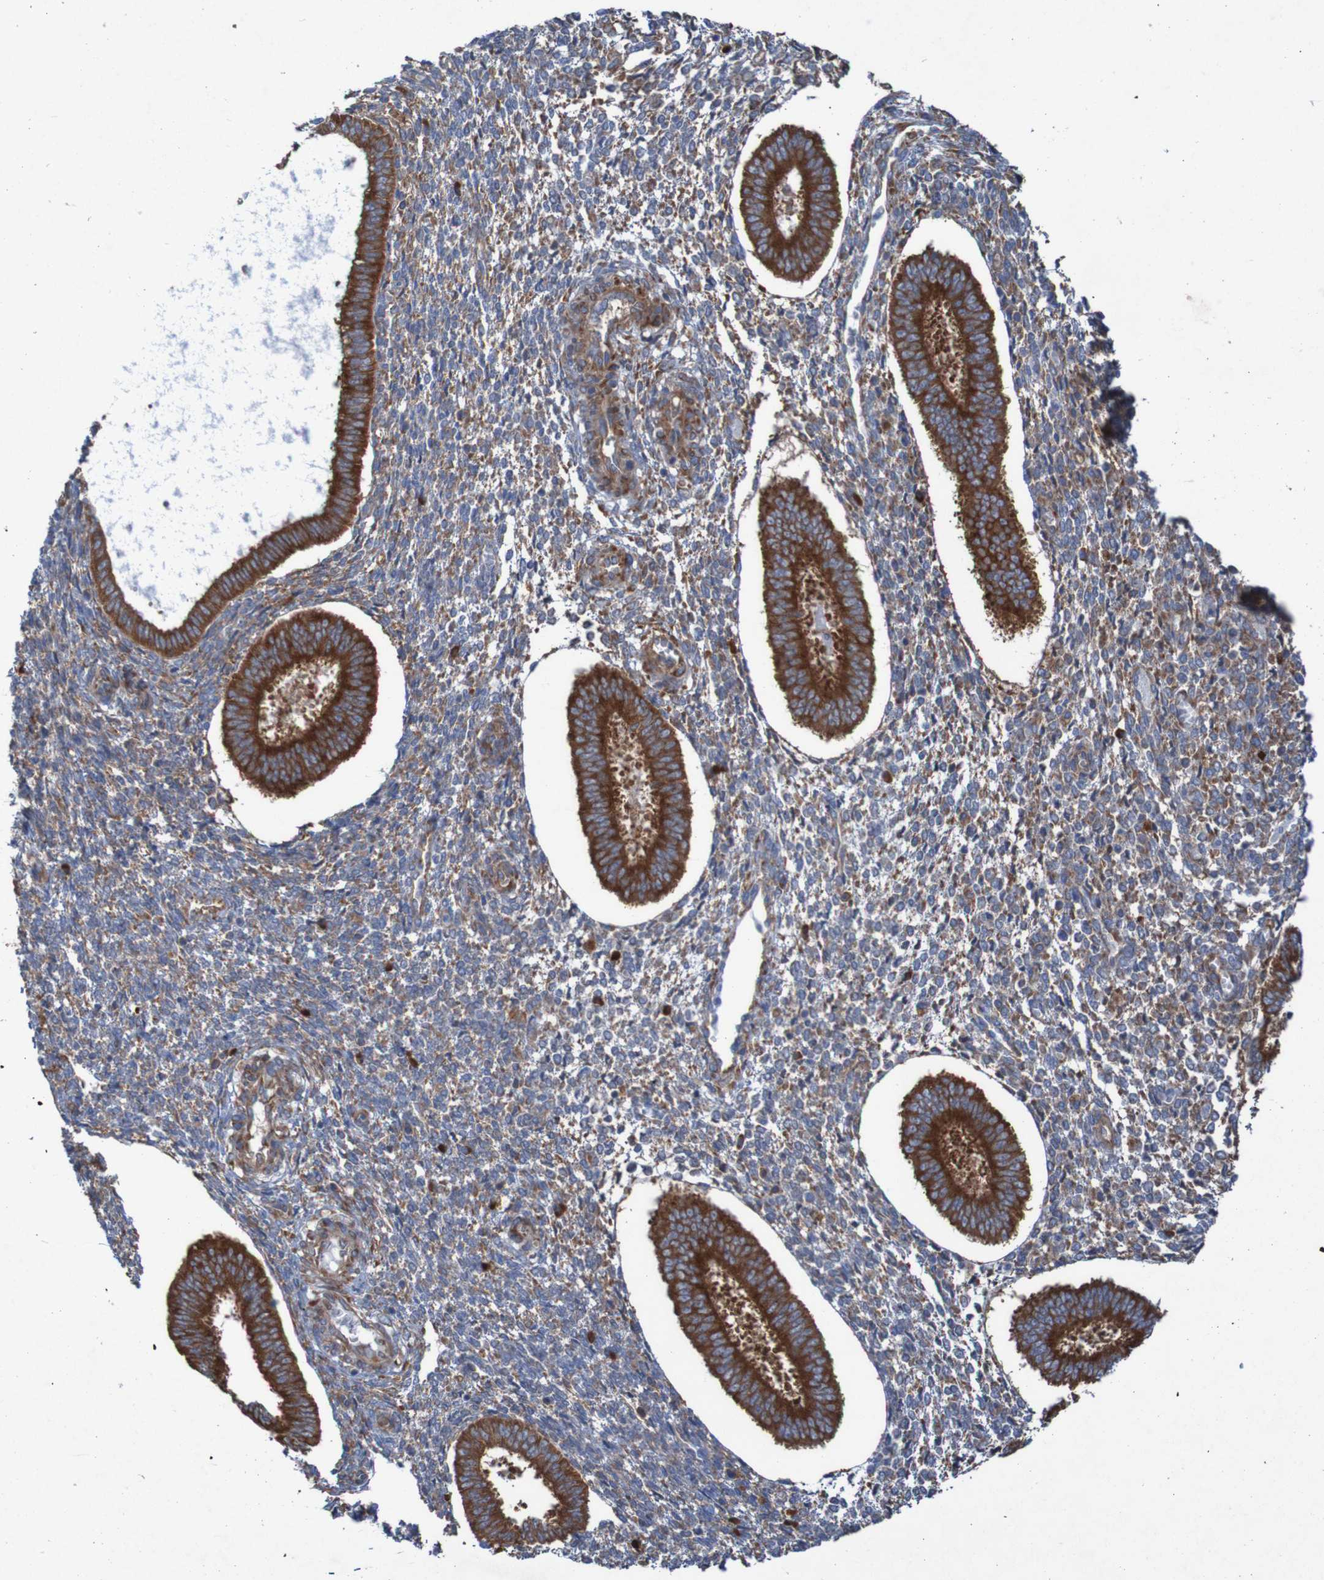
{"staining": {"intensity": "weak", "quantity": ">75%", "location": "cytoplasmic/membranous"}, "tissue": "endometrium", "cell_type": "Cells in endometrial stroma", "image_type": "normal", "snomed": [{"axis": "morphology", "description": "Normal tissue, NOS"}, {"axis": "topography", "description": "Endometrium"}], "caption": "Immunohistochemistry of benign human endometrium exhibits low levels of weak cytoplasmic/membranous staining in approximately >75% of cells in endometrial stroma.", "gene": "RPL10L", "patient": {"sex": "female", "age": 35}}